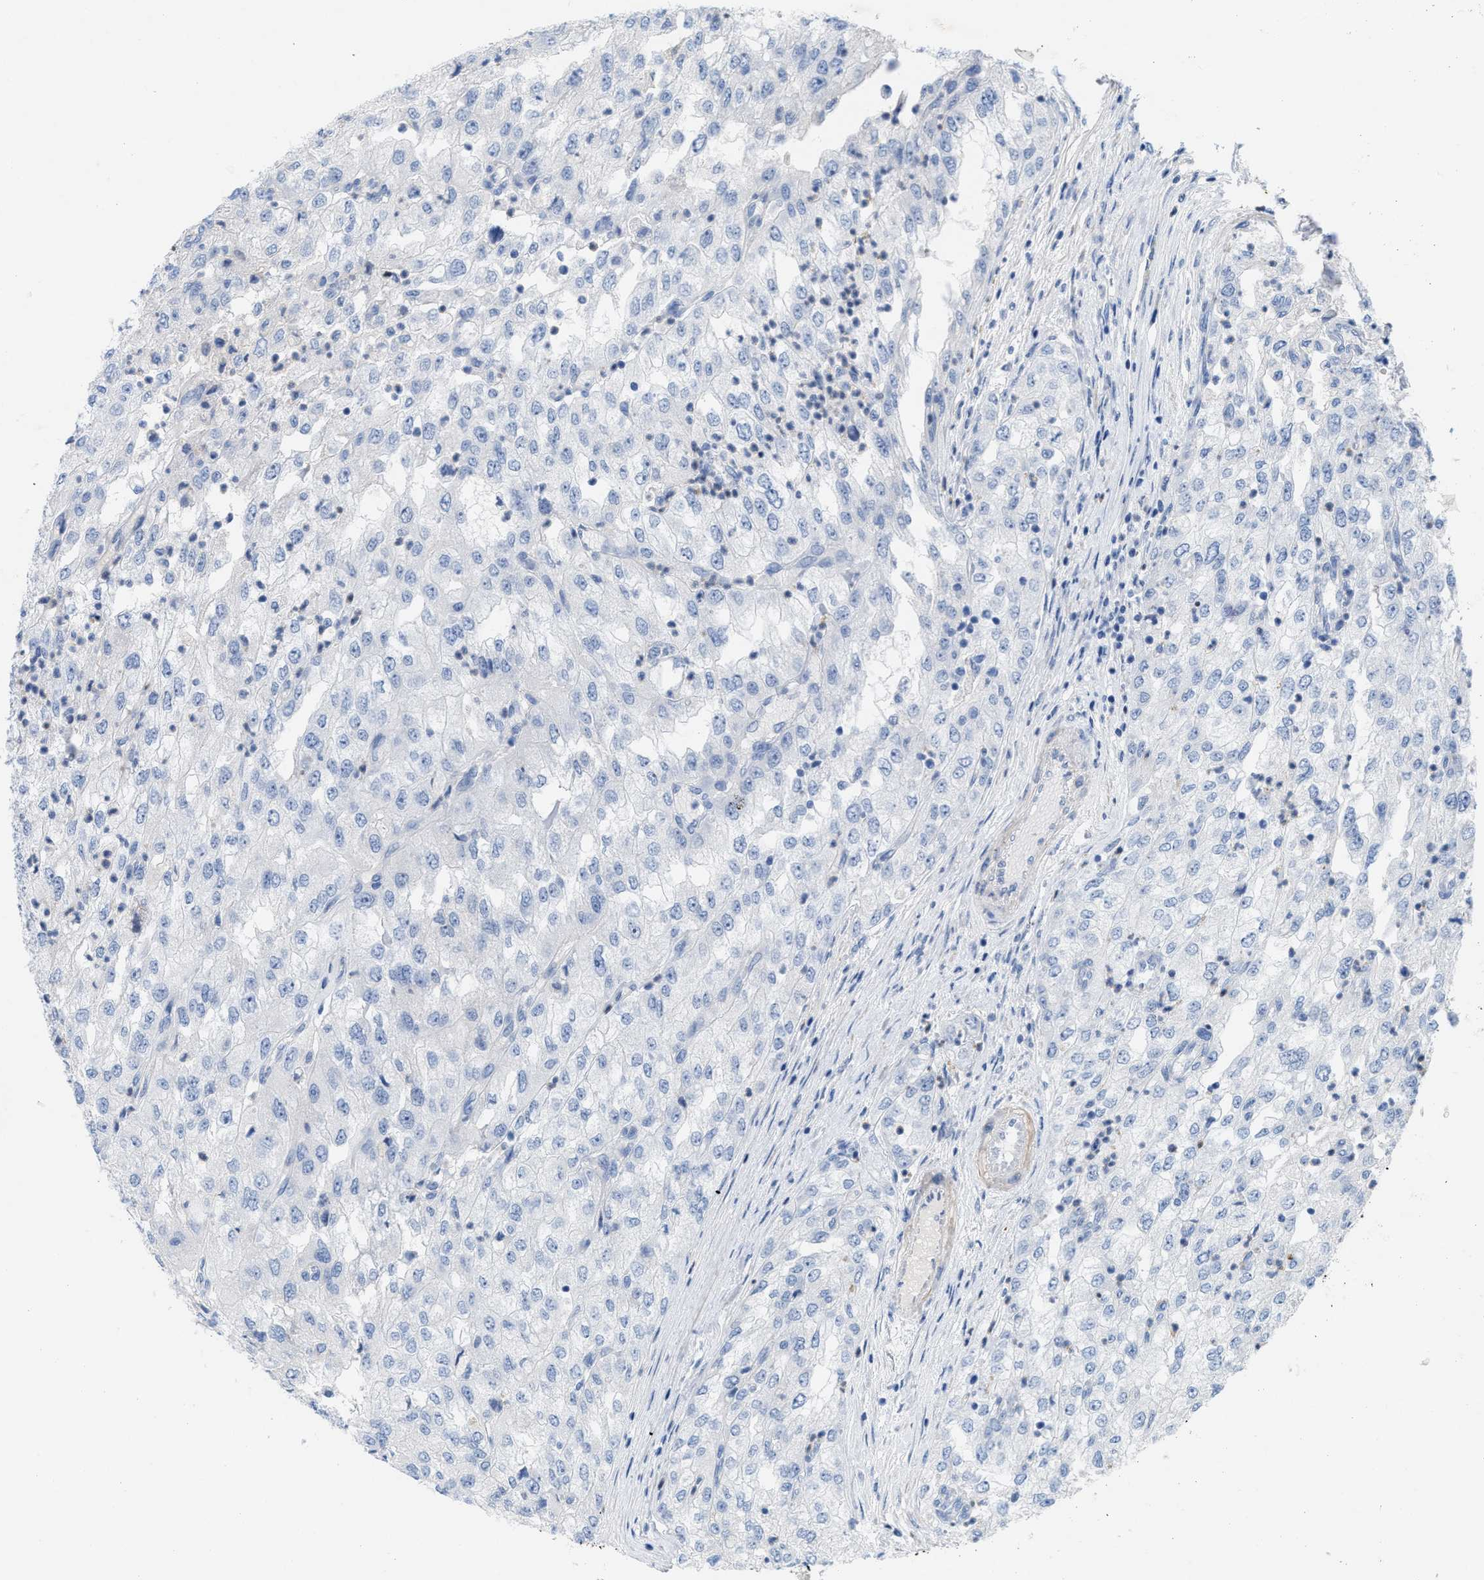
{"staining": {"intensity": "negative", "quantity": "none", "location": "none"}, "tissue": "renal cancer", "cell_type": "Tumor cells", "image_type": "cancer", "snomed": [{"axis": "morphology", "description": "Adenocarcinoma, NOS"}, {"axis": "topography", "description": "Kidney"}], "caption": "Immunohistochemical staining of renal adenocarcinoma demonstrates no significant expression in tumor cells.", "gene": "CPA2", "patient": {"sex": "female", "age": 54}}